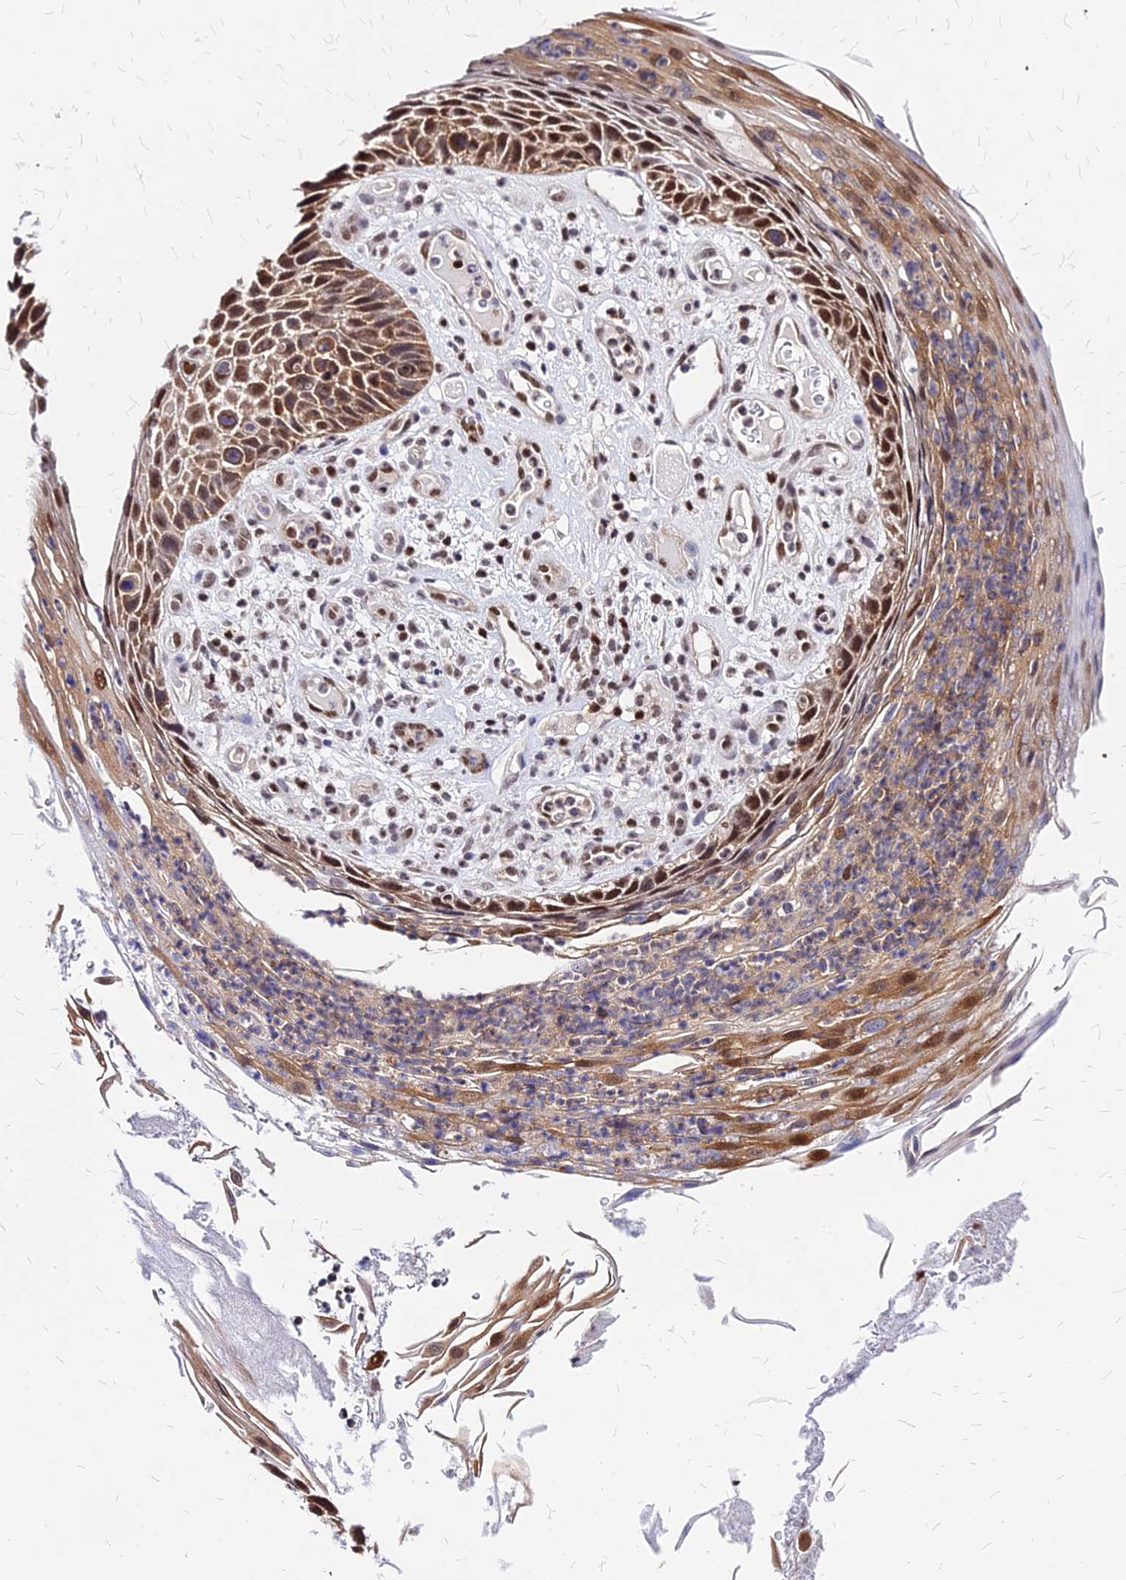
{"staining": {"intensity": "moderate", "quantity": ">75%", "location": "cytoplasmic/membranous,nuclear"}, "tissue": "skin cancer", "cell_type": "Tumor cells", "image_type": "cancer", "snomed": [{"axis": "morphology", "description": "Squamous cell carcinoma, NOS"}, {"axis": "topography", "description": "Skin"}], "caption": "Moderate cytoplasmic/membranous and nuclear protein expression is present in approximately >75% of tumor cells in squamous cell carcinoma (skin).", "gene": "PAXX", "patient": {"sex": "female", "age": 88}}